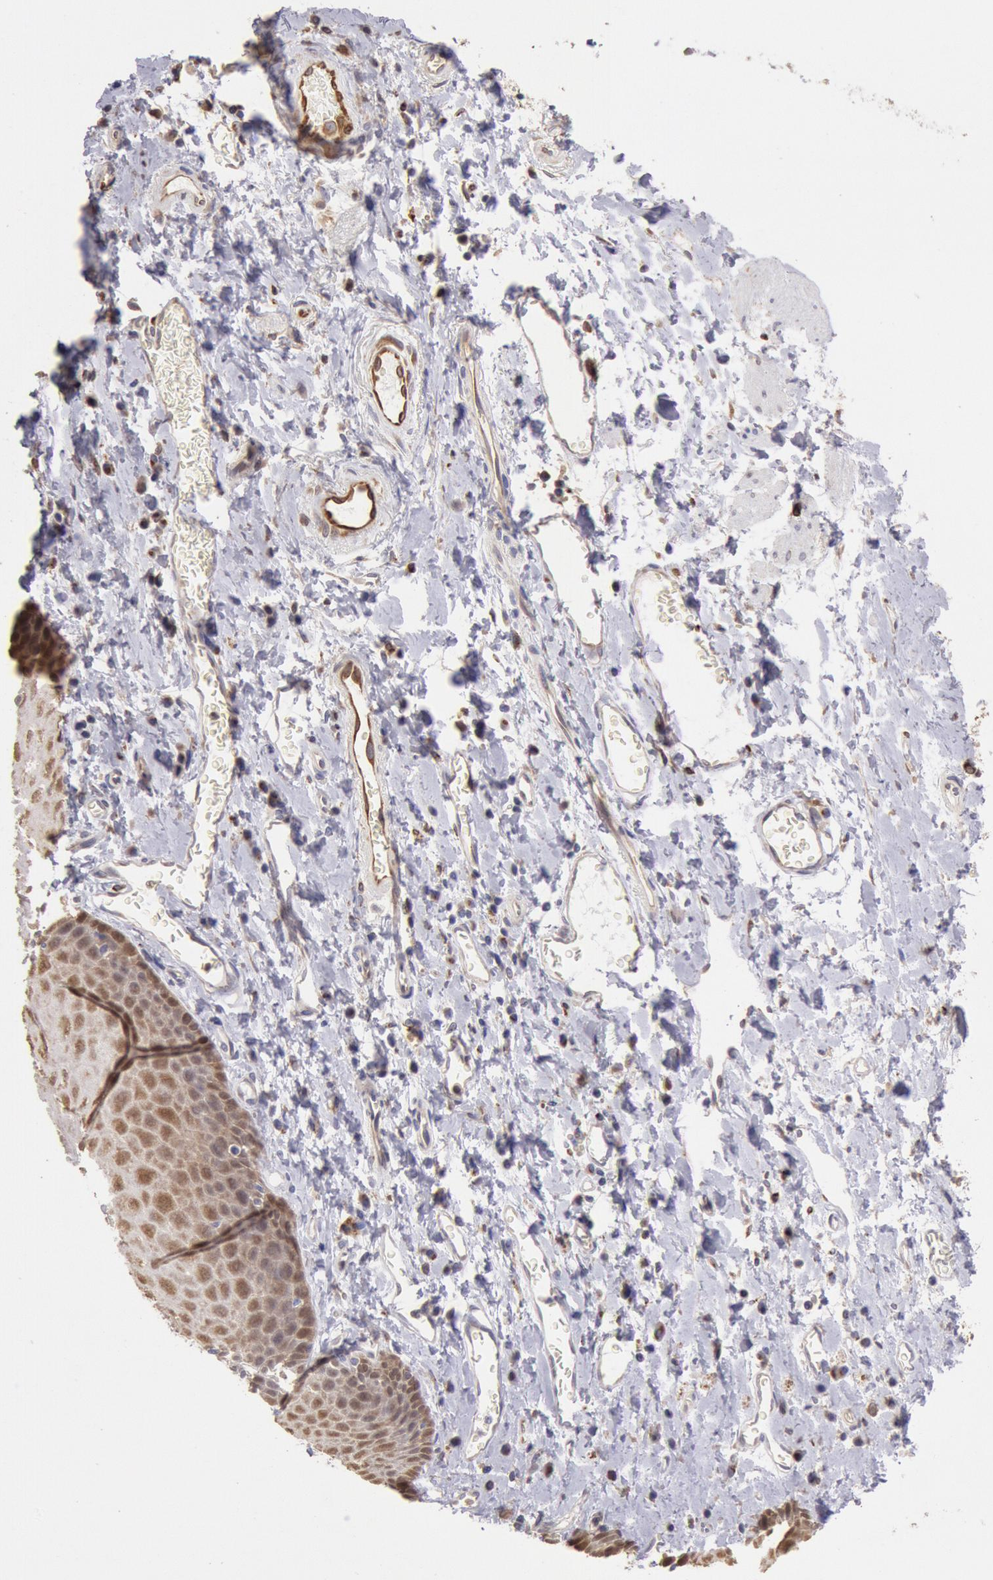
{"staining": {"intensity": "moderate", "quantity": "25%-75%", "location": "cytoplasmic/membranous"}, "tissue": "esophagus", "cell_type": "Squamous epithelial cells", "image_type": "normal", "snomed": [{"axis": "morphology", "description": "Normal tissue, NOS"}, {"axis": "topography", "description": "Esophagus"}], "caption": "Squamous epithelial cells display moderate cytoplasmic/membranous staining in about 25%-75% of cells in normal esophagus.", "gene": "COMT", "patient": {"sex": "male", "age": 70}}